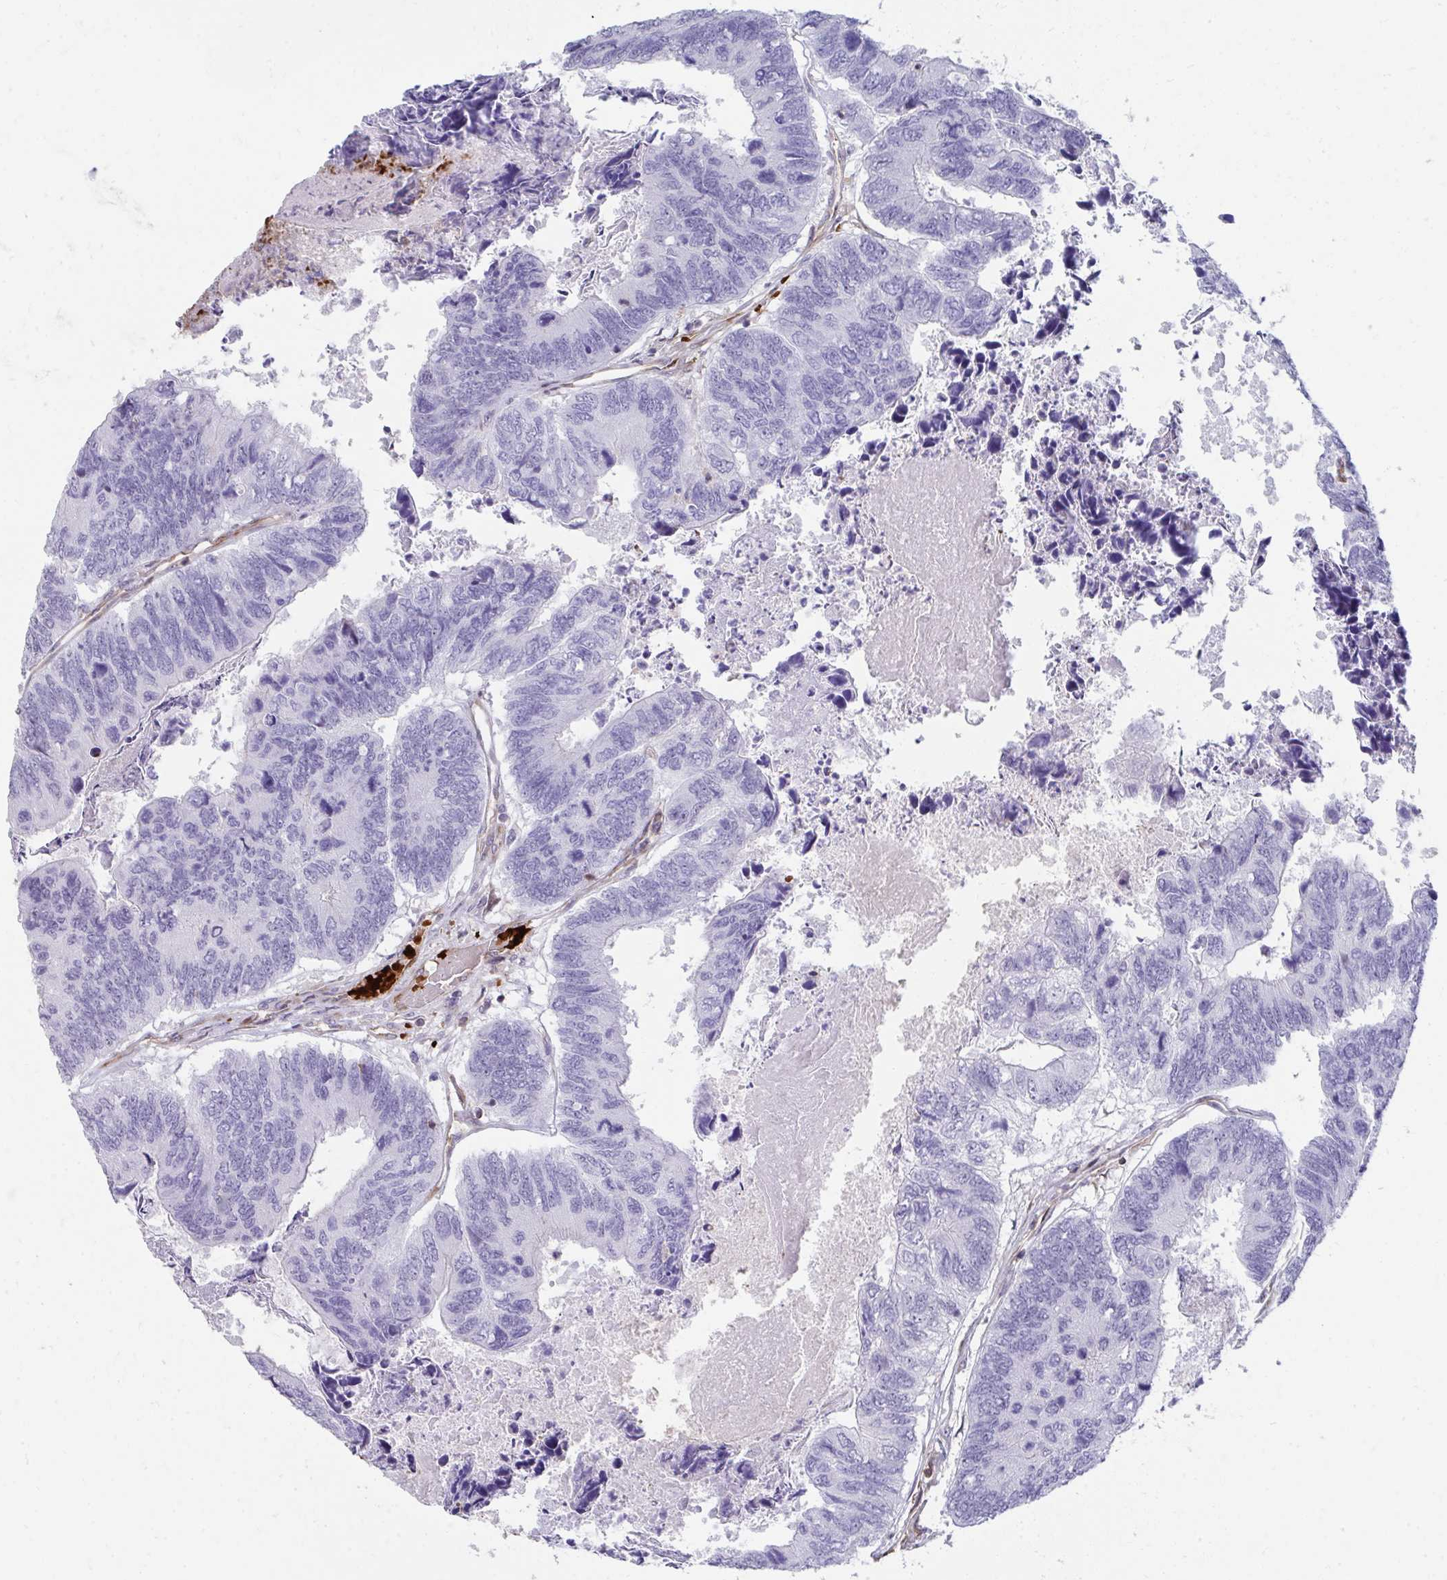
{"staining": {"intensity": "negative", "quantity": "none", "location": "none"}, "tissue": "colorectal cancer", "cell_type": "Tumor cells", "image_type": "cancer", "snomed": [{"axis": "morphology", "description": "Adenocarcinoma, NOS"}, {"axis": "topography", "description": "Colon"}], "caption": "Immunohistochemical staining of human colorectal cancer displays no significant staining in tumor cells.", "gene": "FOXN3", "patient": {"sex": "female", "age": 67}}